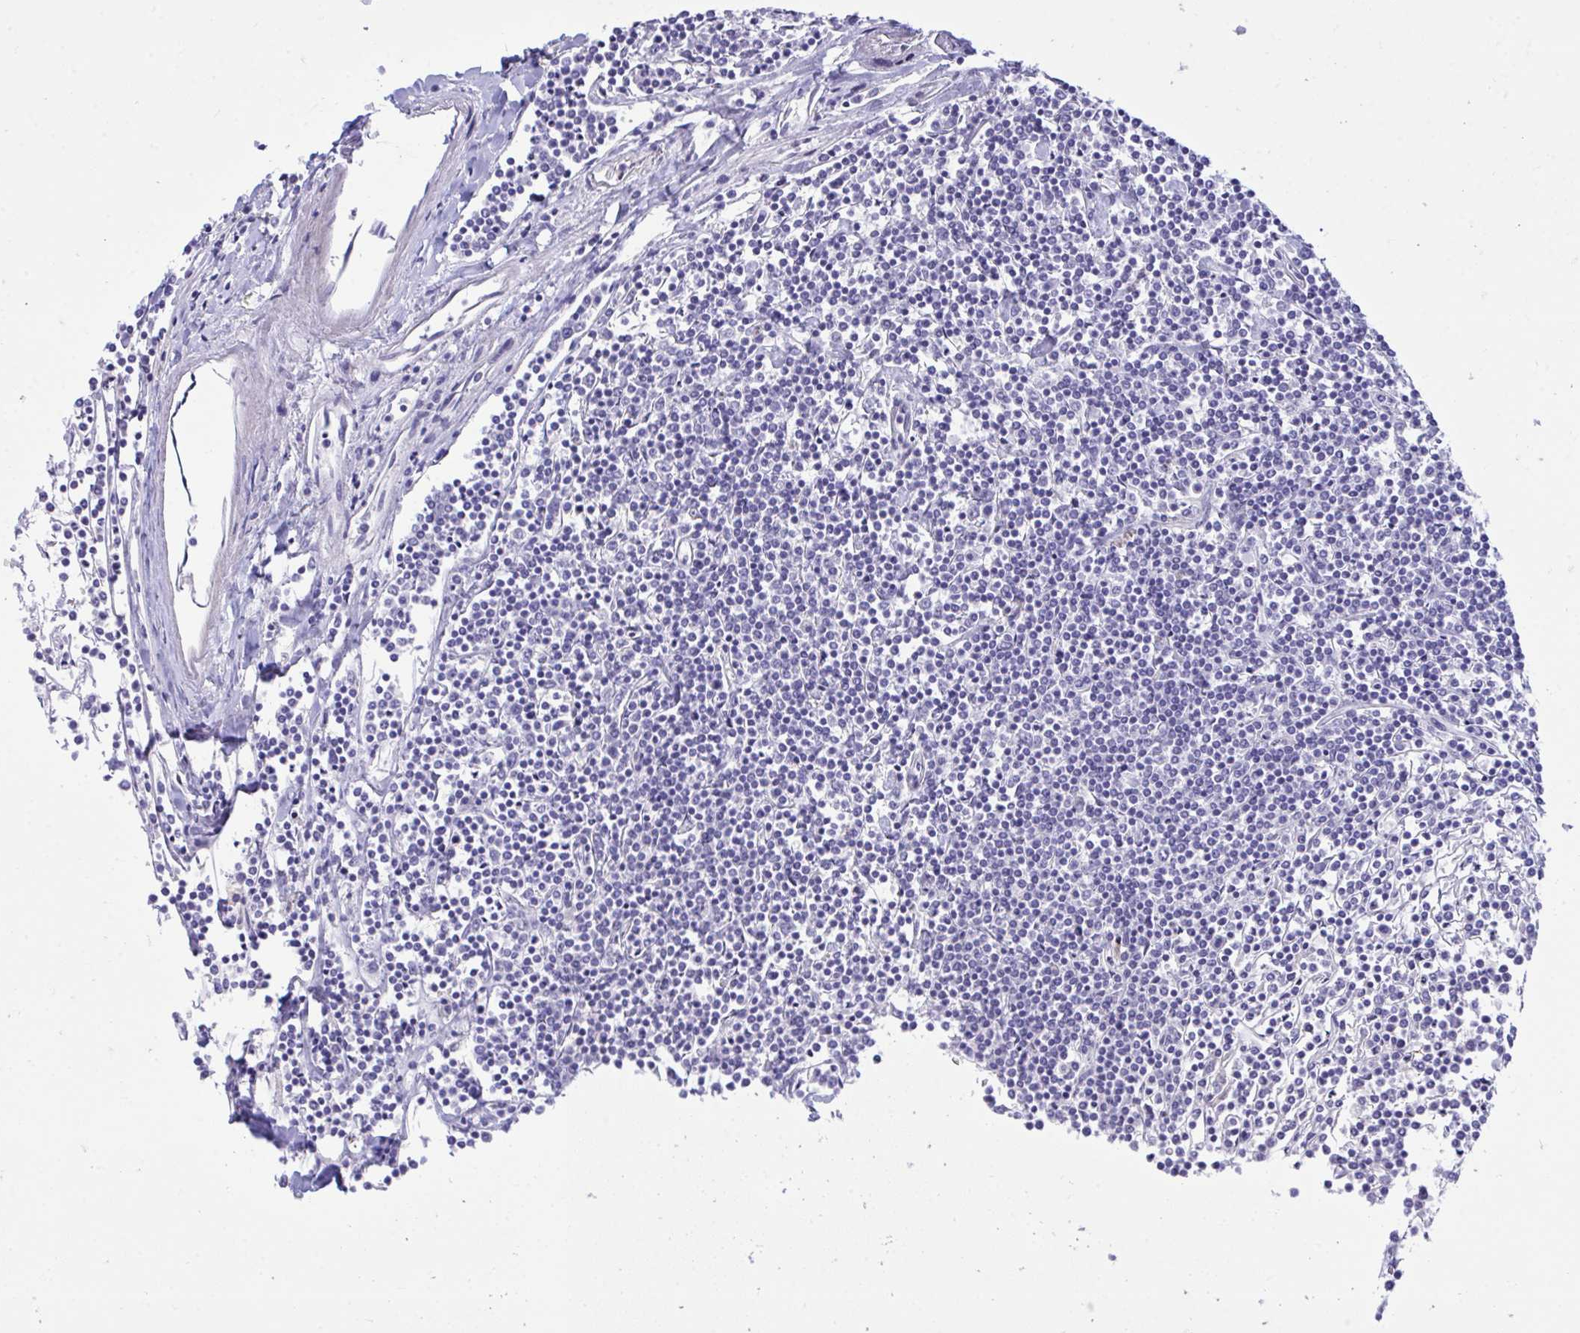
{"staining": {"intensity": "negative", "quantity": "none", "location": "none"}, "tissue": "lymphoma", "cell_type": "Tumor cells", "image_type": "cancer", "snomed": [{"axis": "morphology", "description": "Malignant lymphoma, non-Hodgkin's type, Low grade"}, {"axis": "topography", "description": "Spleen"}], "caption": "Lymphoma was stained to show a protein in brown. There is no significant positivity in tumor cells.", "gene": "PLEKHH1", "patient": {"sex": "female", "age": 19}}